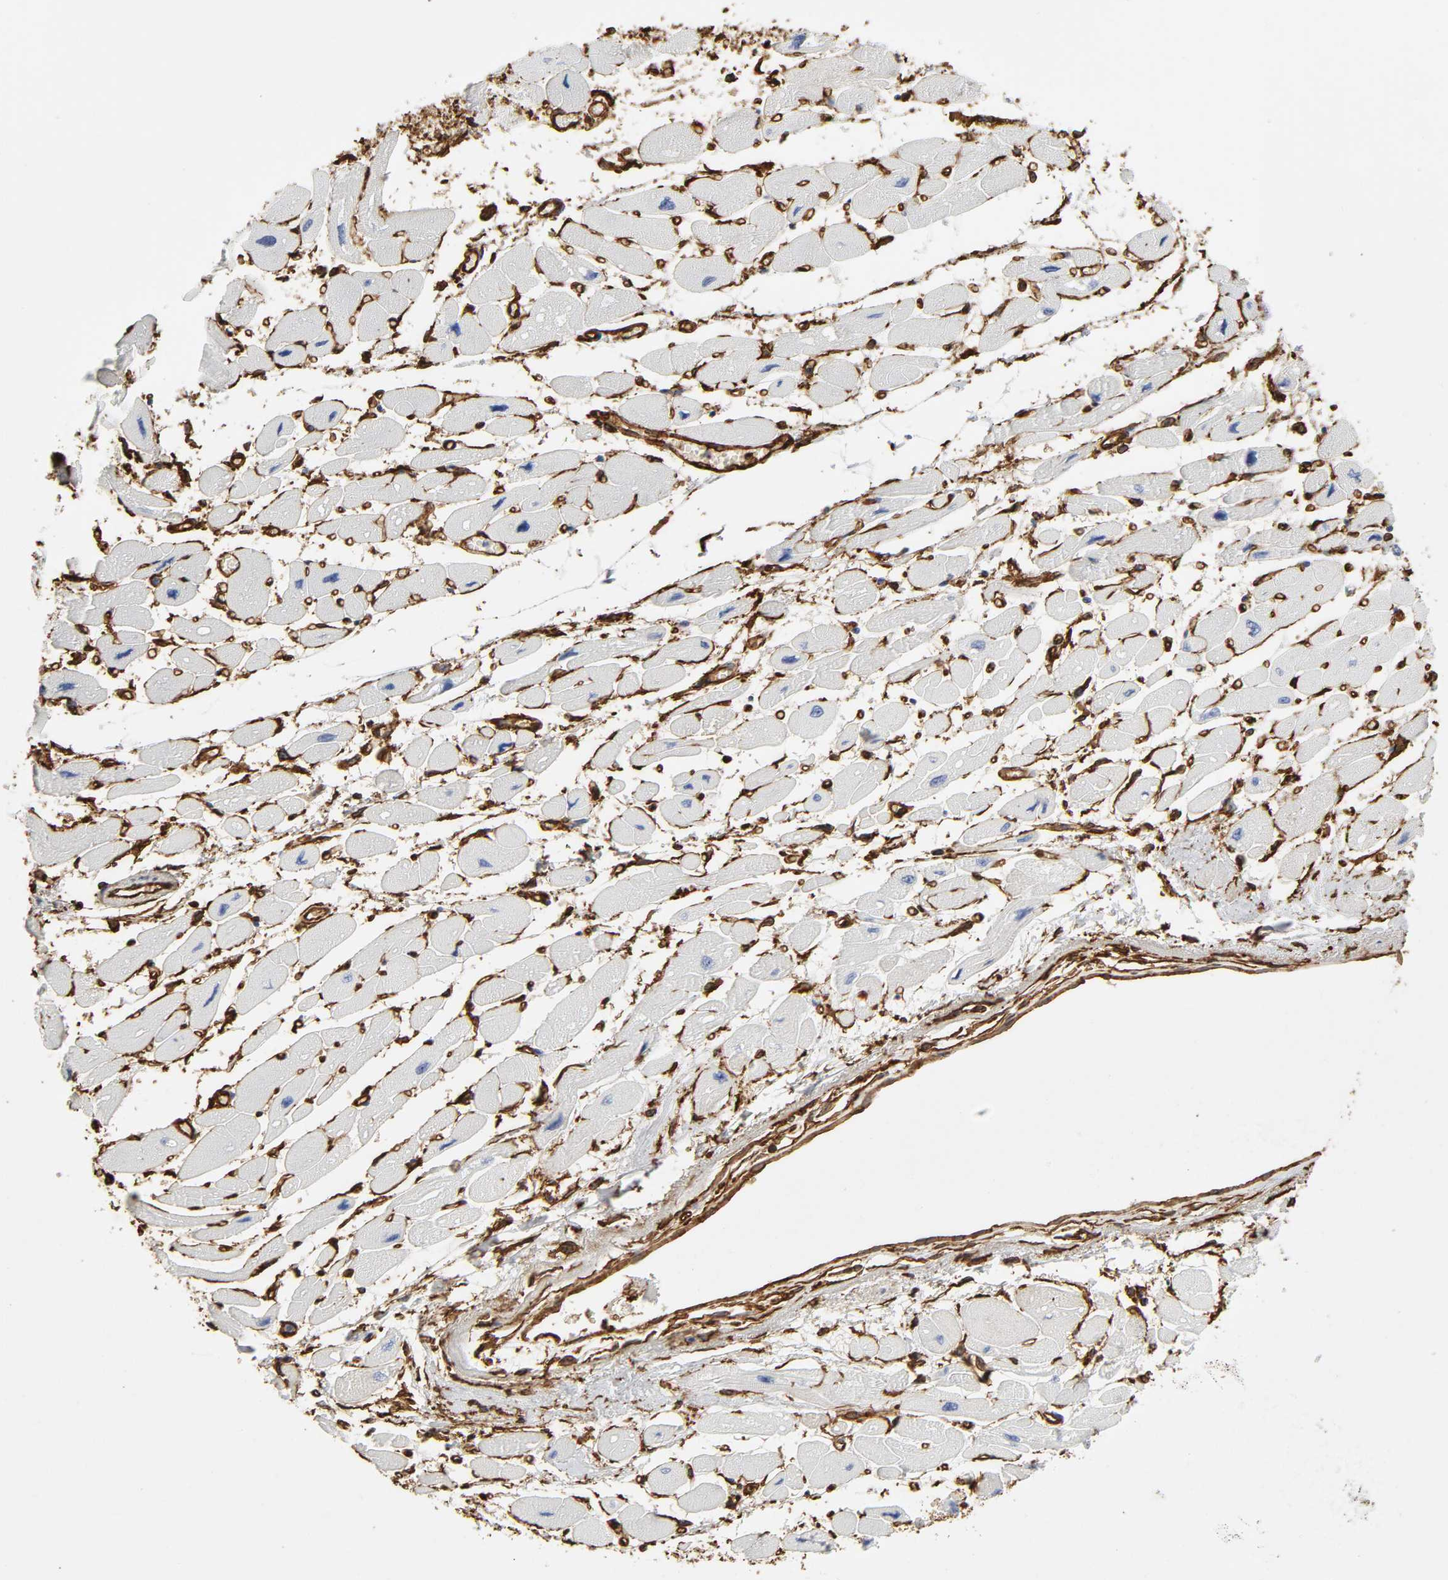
{"staining": {"intensity": "negative", "quantity": "none", "location": "none"}, "tissue": "heart muscle", "cell_type": "Cardiomyocytes", "image_type": "normal", "snomed": [{"axis": "morphology", "description": "Normal tissue, NOS"}, {"axis": "topography", "description": "Heart"}], "caption": "An immunohistochemistry (IHC) photomicrograph of unremarkable heart muscle is shown. There is no staining in cardiomyocytes of heart muscle.", "gene": "ANXA2", "patient": {"sex": "female", "age": 54}}